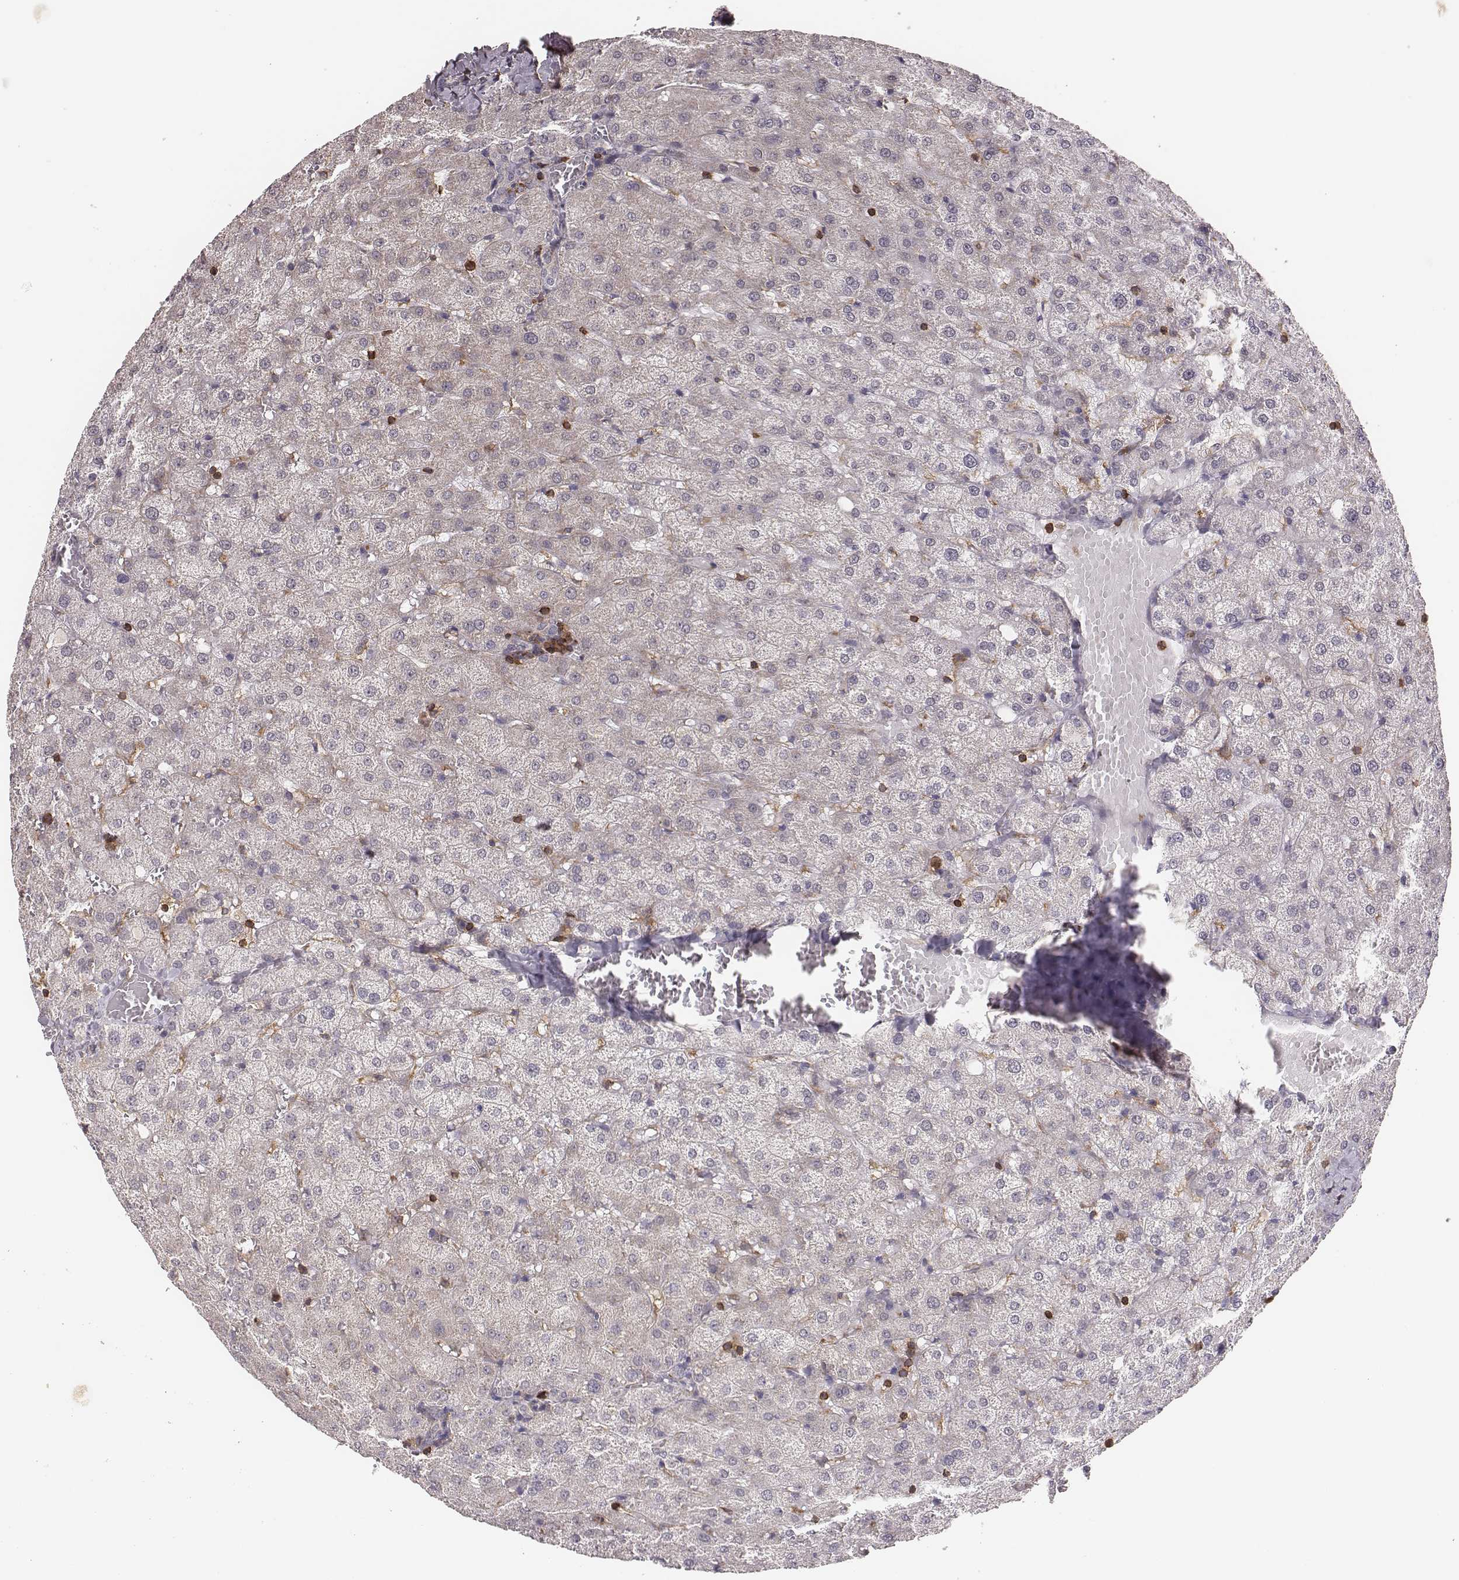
{"staining": {"intensity": "negative", "quantity": "none", "location": "none"}, "tissue": "liver", "cell_type": "Cholangiocytes", "image_type": "normal", "snomed": [{"axis": "morphology", "description": "Normal tissue, NOS"}, {"axis": "topography", "description": "Liver"}], "caption": "The IHC photomicrograph has no significant expression in cholangiocytes of liver. The staining is performed using DAB (3,3'-diaminobenzidine) brown chromogen with nuclei counter-stained in using hematoxylin.", "gene": "PILRA", "patient": {"sex": "female", "age": 50}}